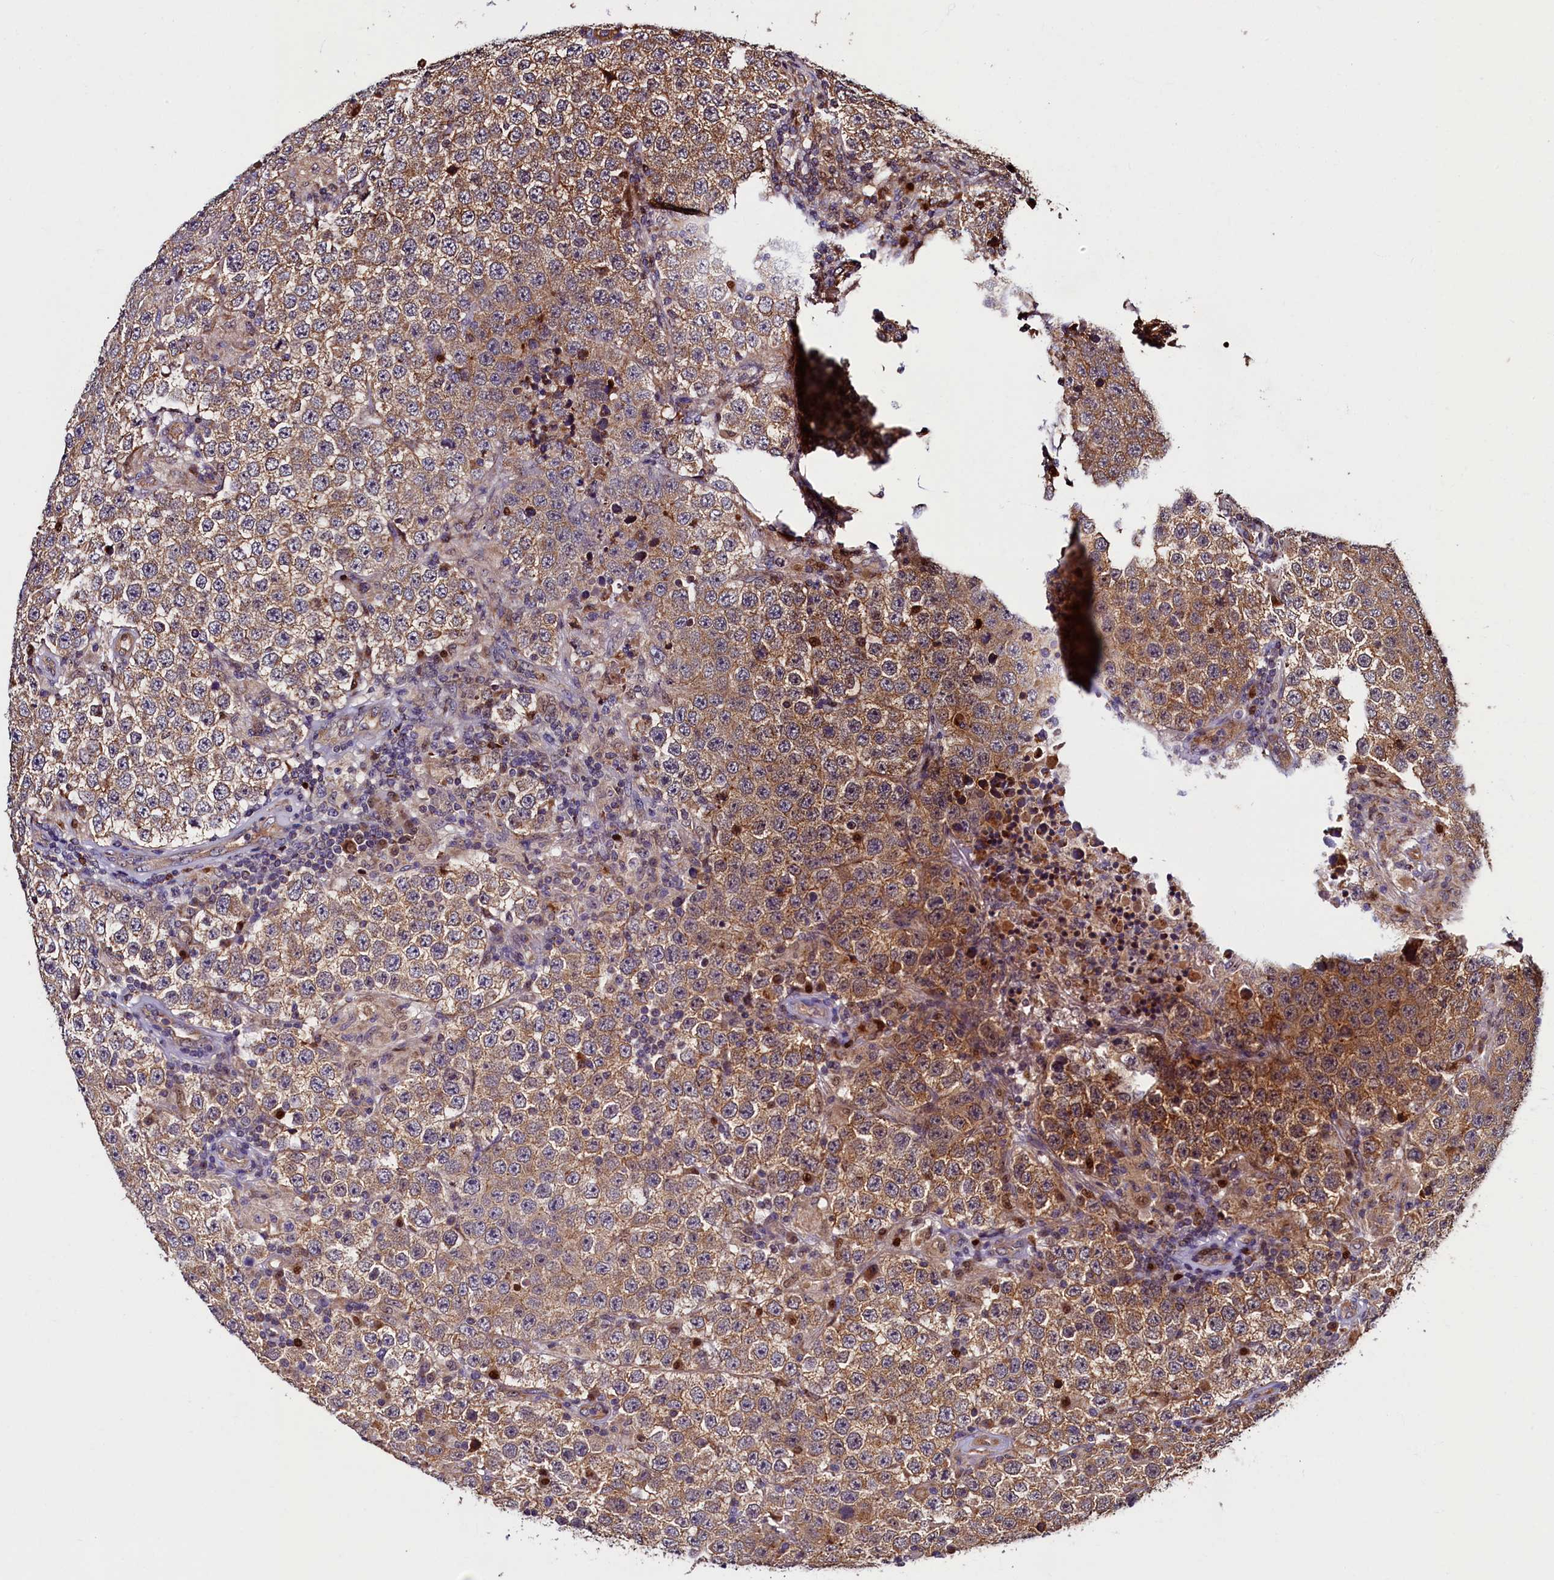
{"staining": {"intensity": "moderate", "quantity": ">75%", "location": "cytoplasmic/membranous"}, "tissue": "testis cancer", "cell_type": "Tumor cells", "image_type": "cancer", "snomed": [{"axis": "morphology", "description": "Normal tissue, NOS"}, {"axis": "morphology", "description": "Urothelial carcinoma, High grade"}, {"axis": "morphology", "description": "Seminoma, NOS"}, {"axis": "morphology", "description": "Carcinoma, Embryonal, NOS"}, {"axis": "topography", "description": "Urinary bladder"}, {"axis": "topography", "description": "Testis"}], "caption": "Immunohistochemical staining of human testis cancer demonstrates medium levels of moderate cytoplasmic/membranous positivity in approximately >75% of tumor cells. (brown staining indicates protein expression, while blue staining denotes nuclei).", "gene": "NCKAP5L", "patient": {"sex": "male", "age": 41}}